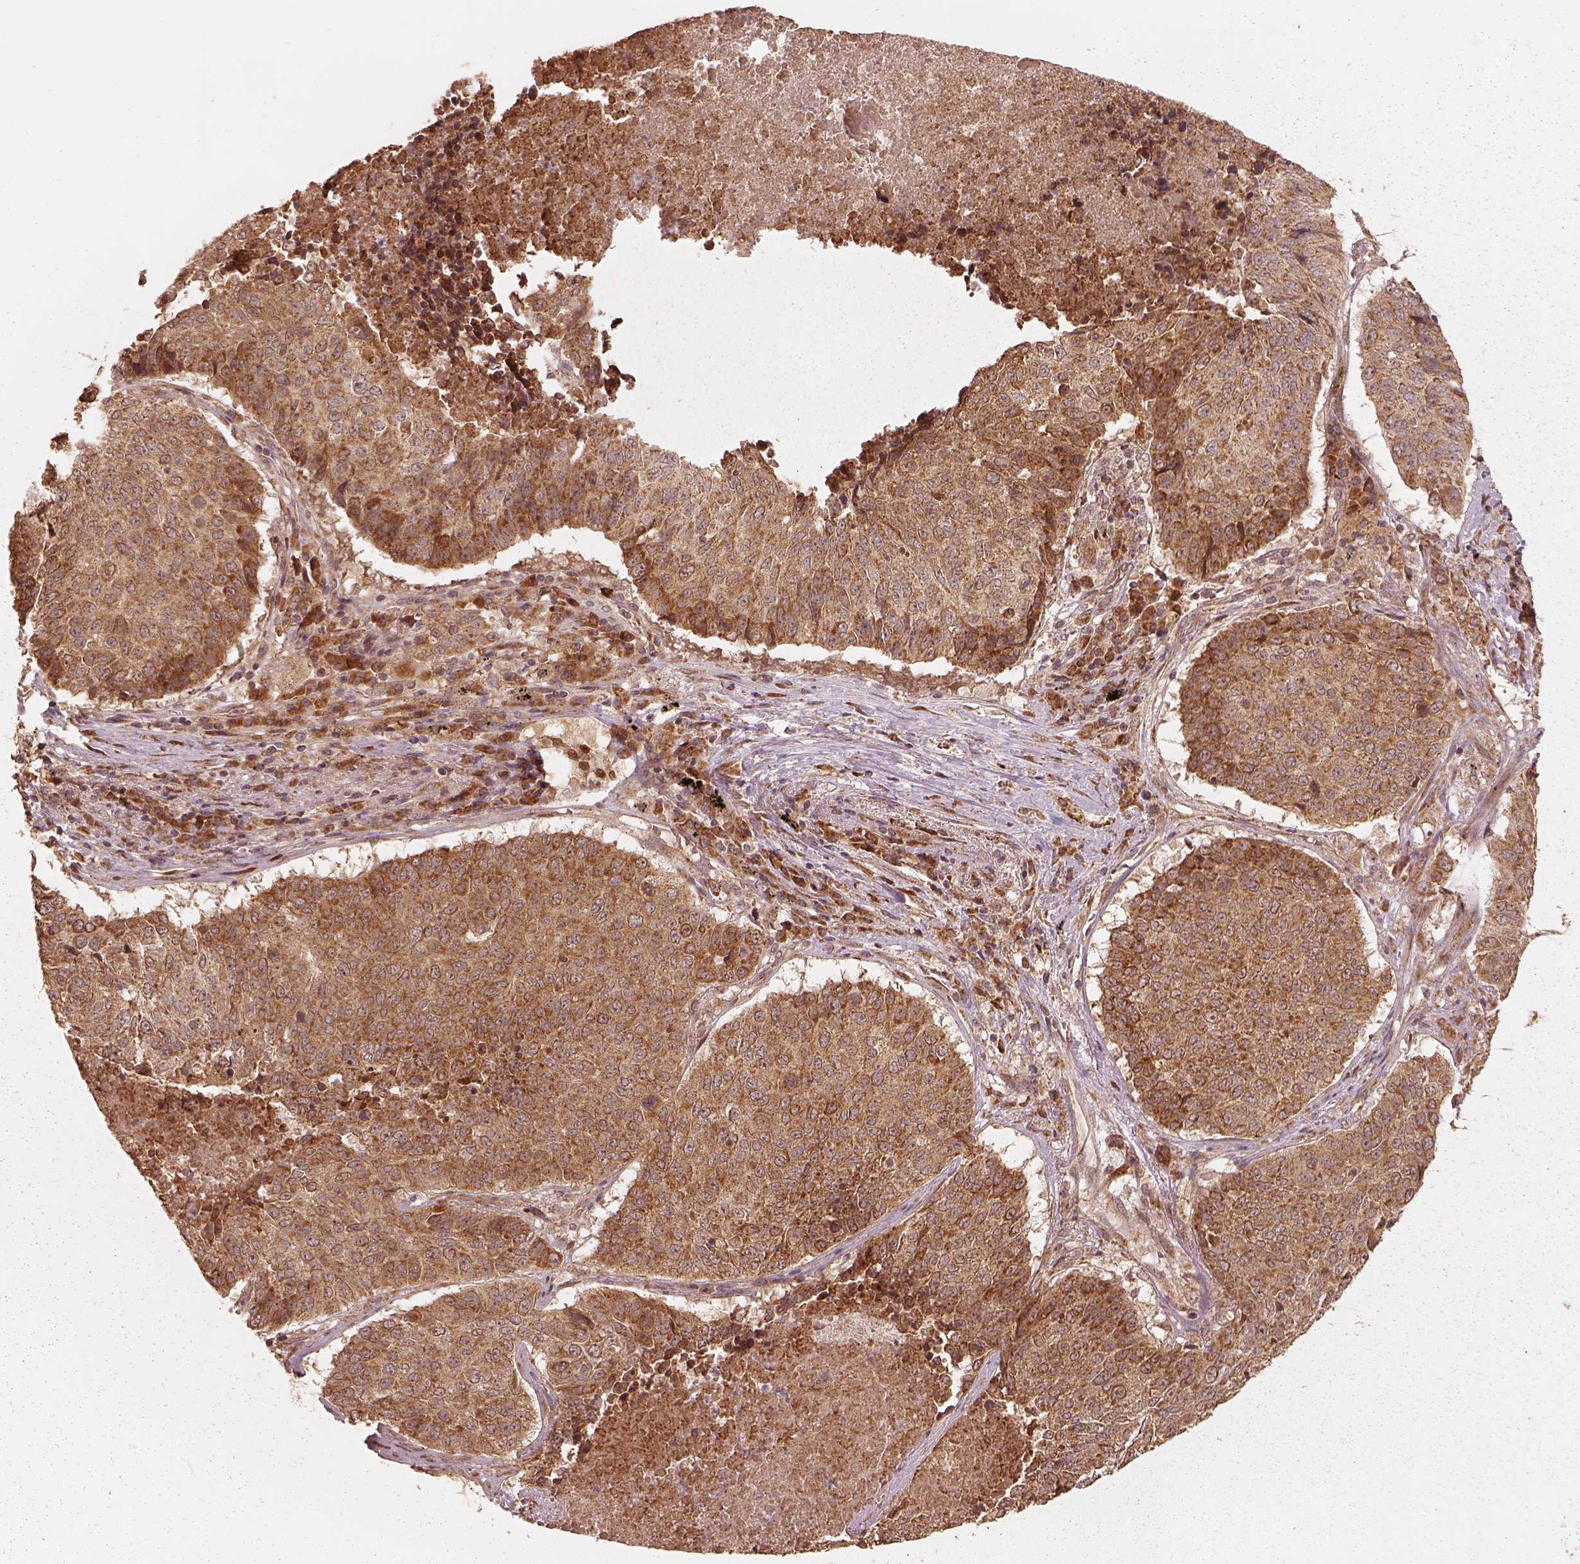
{"staining": {"intensity": "moderate", "quantity": ">75%", "location": "cytoplasmic/membranous"}, "tissue": "lung cancer", "cell_type": "Tumor cells", "image_type": "cancer", "snomed": [{"axis": "morphology", "description": "Normal tissue, NOS"}, {"axis": "morphology", "description": "Squamous cell carcinoma, NOS"}, {"axis": "topography", "description": "Bronchus"}, {"axis": "topography", "description": "Lung"}], "caption": "Lung cancer was stained to show a protein in brown. There is medium levels of moderate cytoplasmic/membranous positivity in approximately >75% of tumor cells.", "gene": "DNAJC25", "patient": {"sex": "male", "age": 64}}